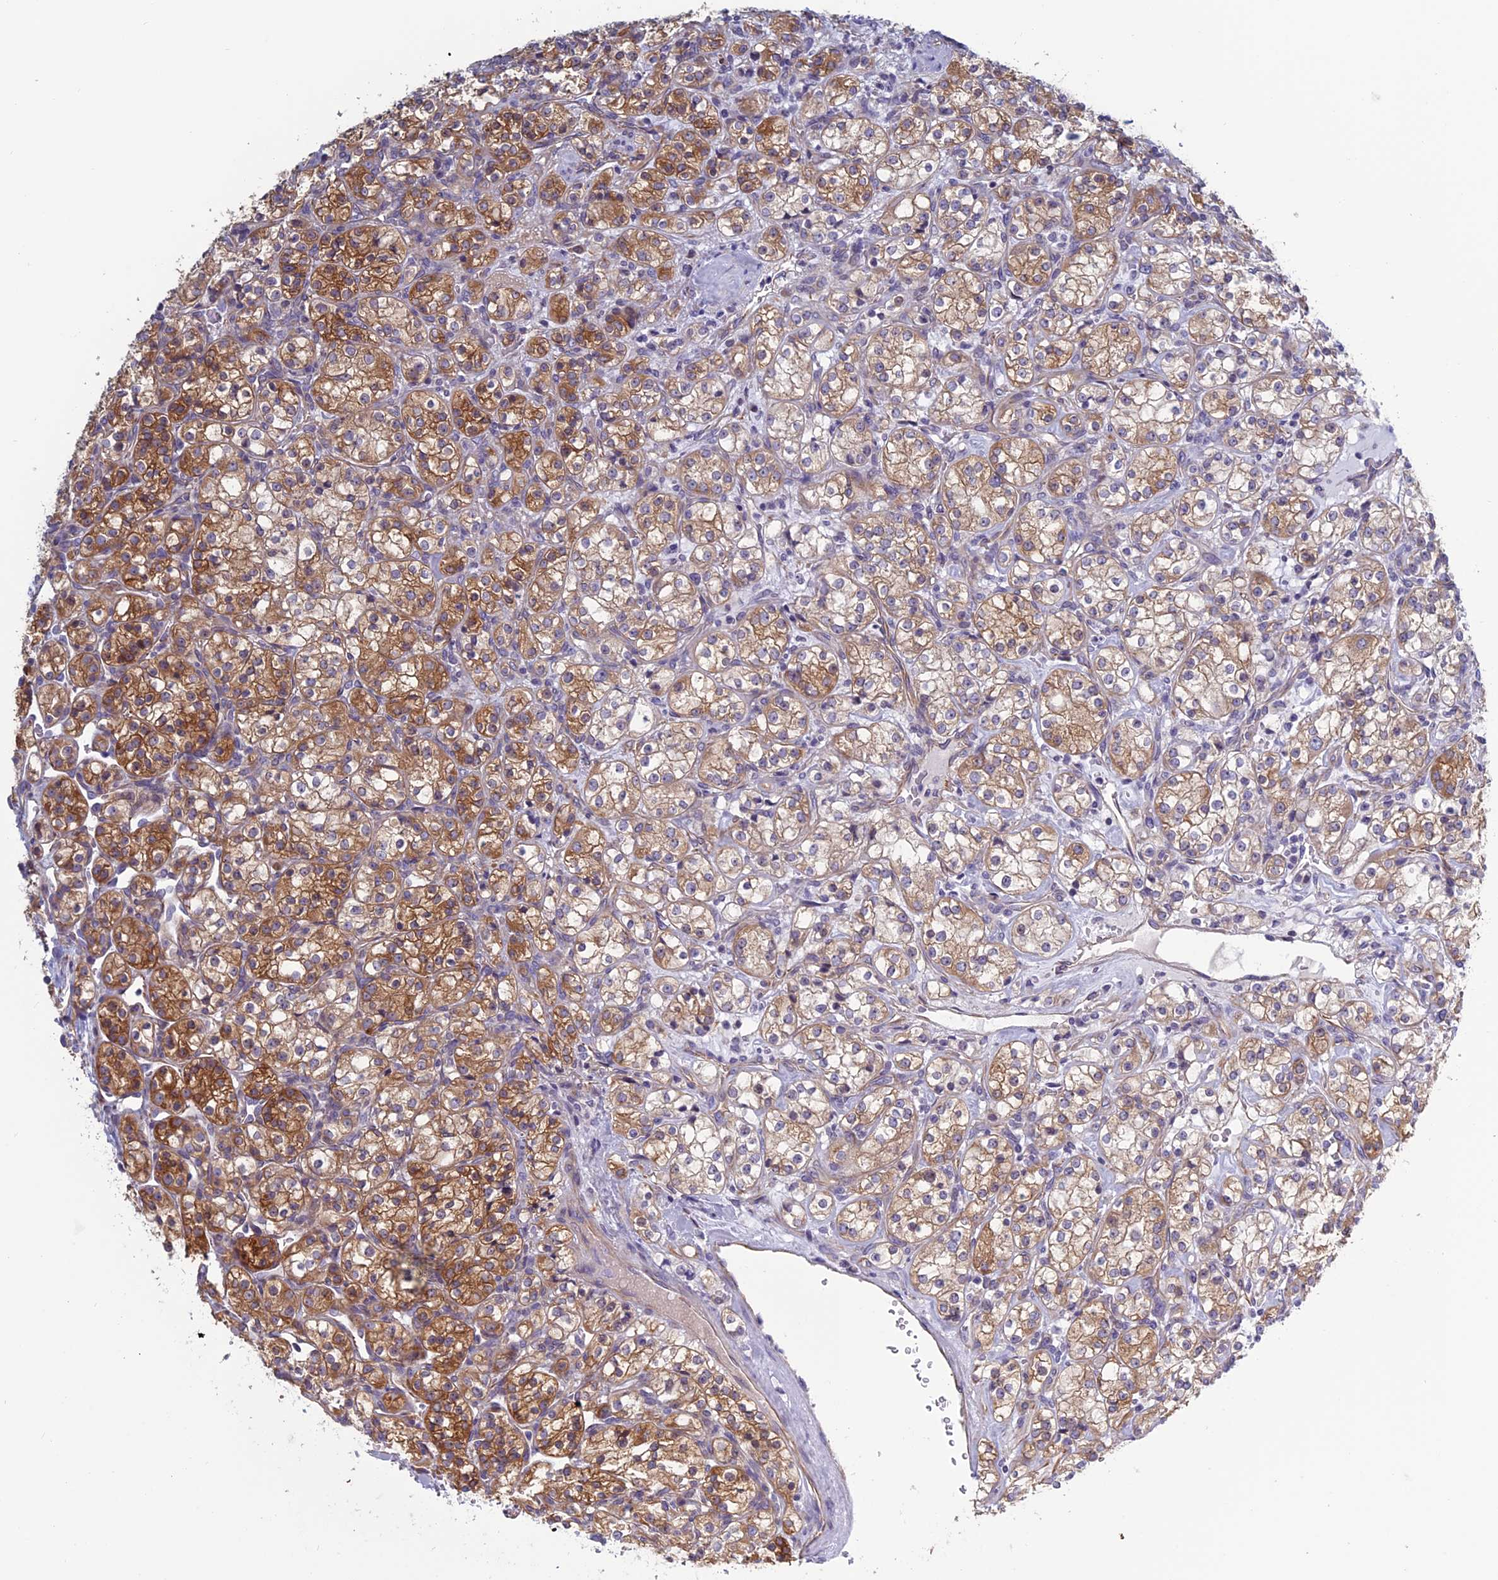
{"staining": {"intensity": "moderate", "quantity": ">75%", "location": "cytoplasmic/membranous"}, "tissue": "renal cancer", "cell_type": "Tumor cells", "image_type": "cancer", "snomed": [{"axis": "morphology", "description": "Adenocarcinoma, NOS"}, {"axis": "topography", "description": "Kidney"}], "caption": "Renal cancer (adenocarcinoma) was stained to show a protein in brown. There is medium levels of moderate cytoplasmic/membranous staining in approximately >75% of tumor cells.", "gene": "BCL2L10", "patient": {"sex": "male", "age": 77}}